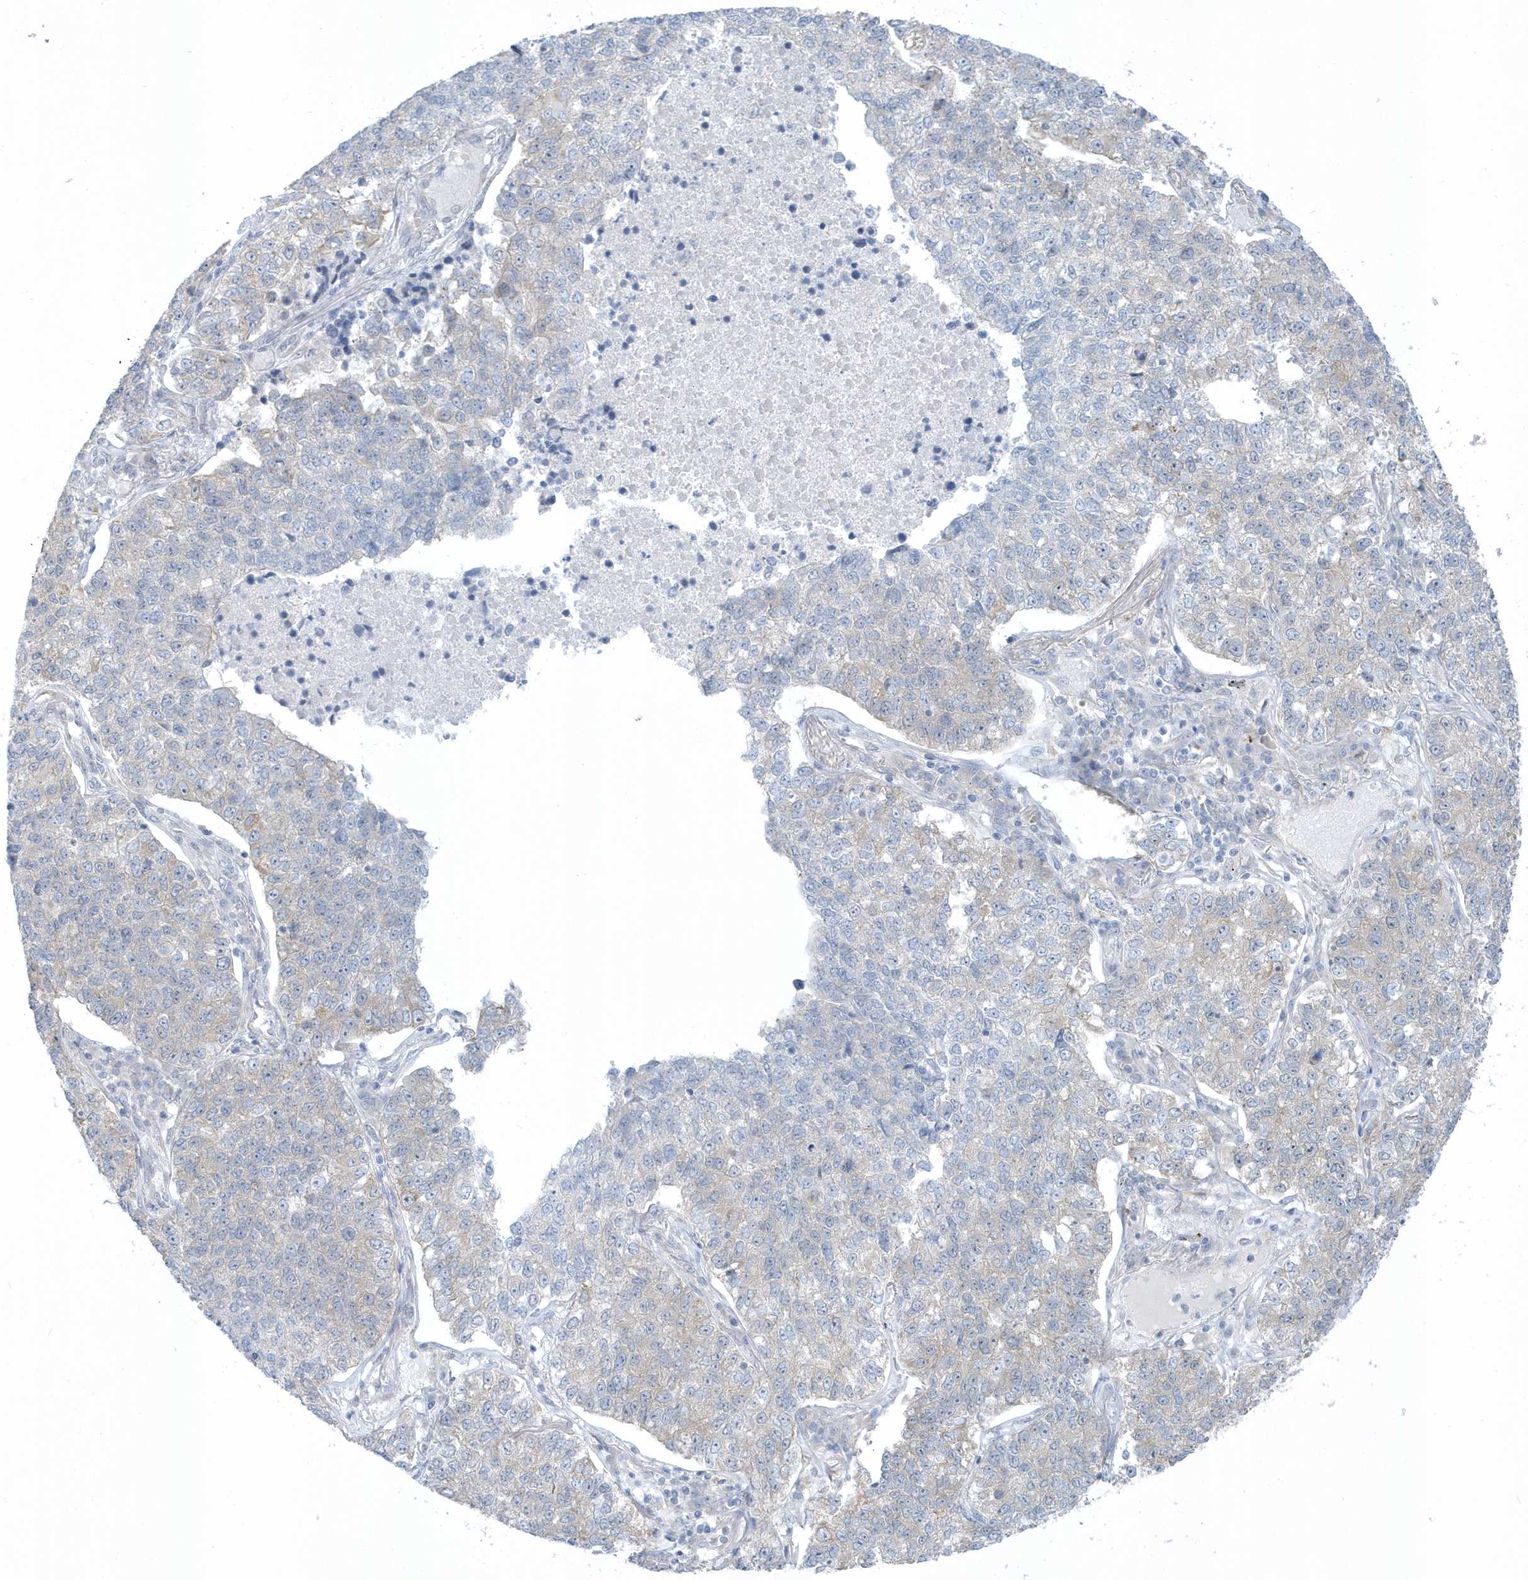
{"staining": {"intensity": "weak", "quantity": "<25%", "location": "cytoplasmic/membranous"}, "tissue": "lung cancer", "cell_type": "Tumor cells", "image_type": "cancer", "snomed": [{"axis": "morphology", "description": "Adenocarcinoma, NOS"}, {"axis": "topography", "description": "Lung"}], "caption": "This is an immunohistochemistry (IHC) photomicrograph of adenocarcinoma (lung). There is no expression in tumor cells.", "gene": "SCN3A", "patient": {"sex": "male", "age": 49}}